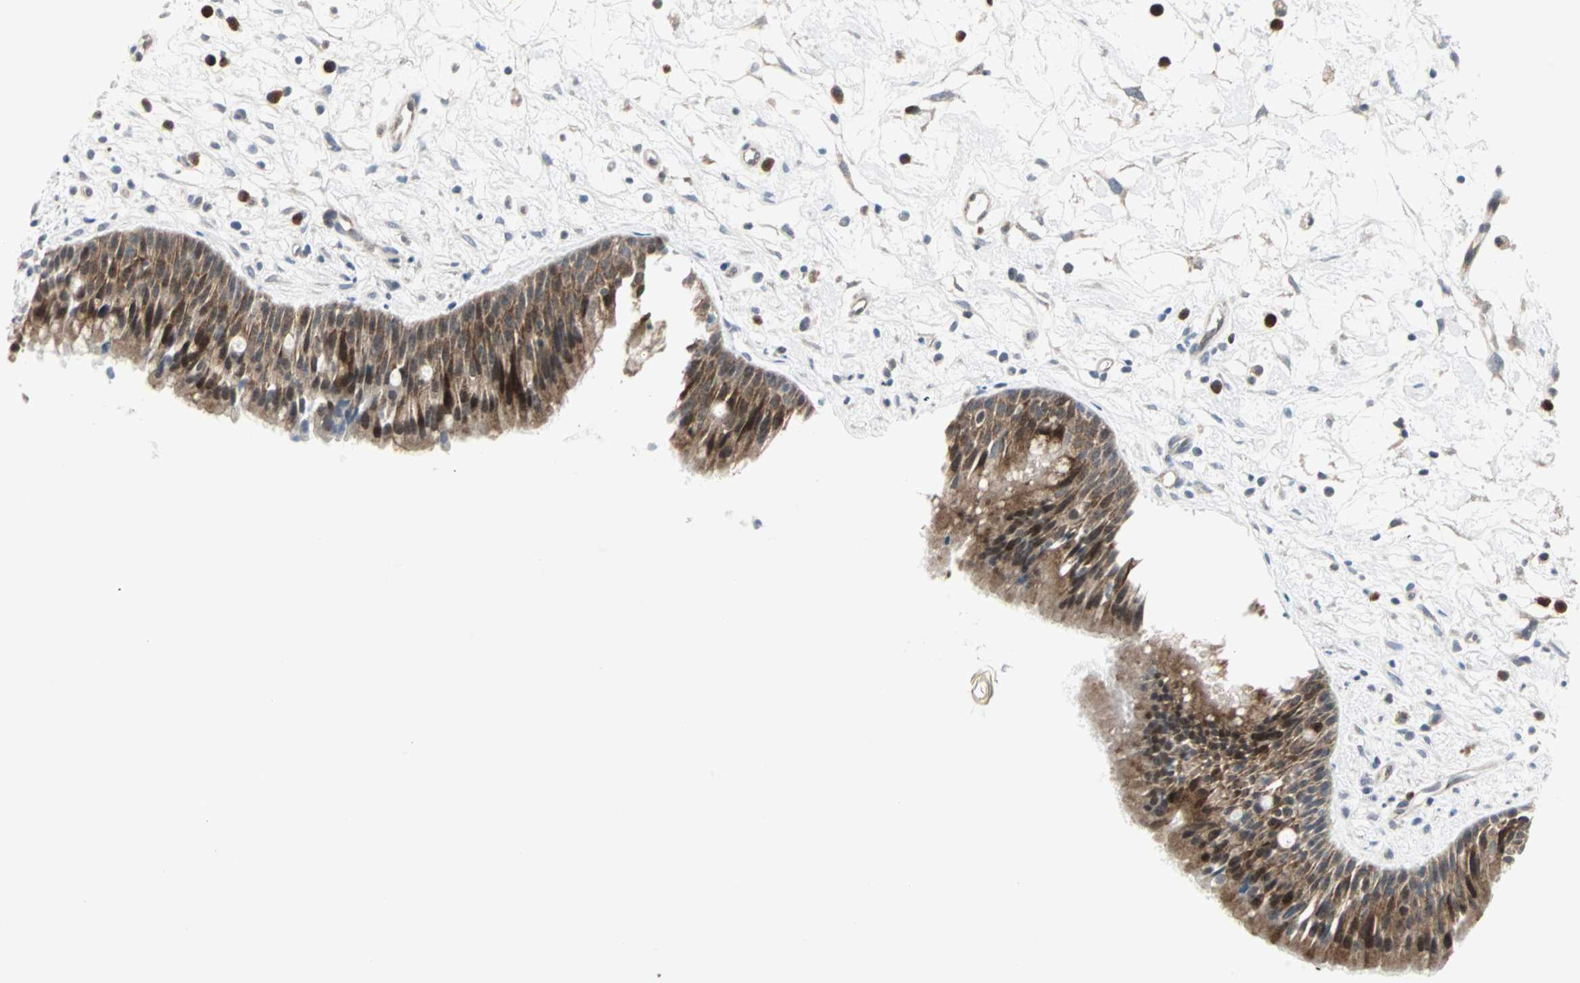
{"staining": {"intensity": "moderate", "quantity": ">75%", "location": "cytoplasmic/membranous,nuclear"}, "tissue": "nasopharynx", "cell_type": "Respiratory epithelial cells", "image_type": "normal", "snomed": [{"axis": "morphology", "description": "Normal tissue, NOS"}, {"axis": "topography", "description": "Nasopharynx"}], "caption": "Moderate cytoplasmic/membranous,nuclear expression is identified in about >75% of respiratory epithelial cells in normal nasopharynx. Nuclei are stained in blue.", "gene": "CASP3", "patient": {"sex": "male", "age": 13}}